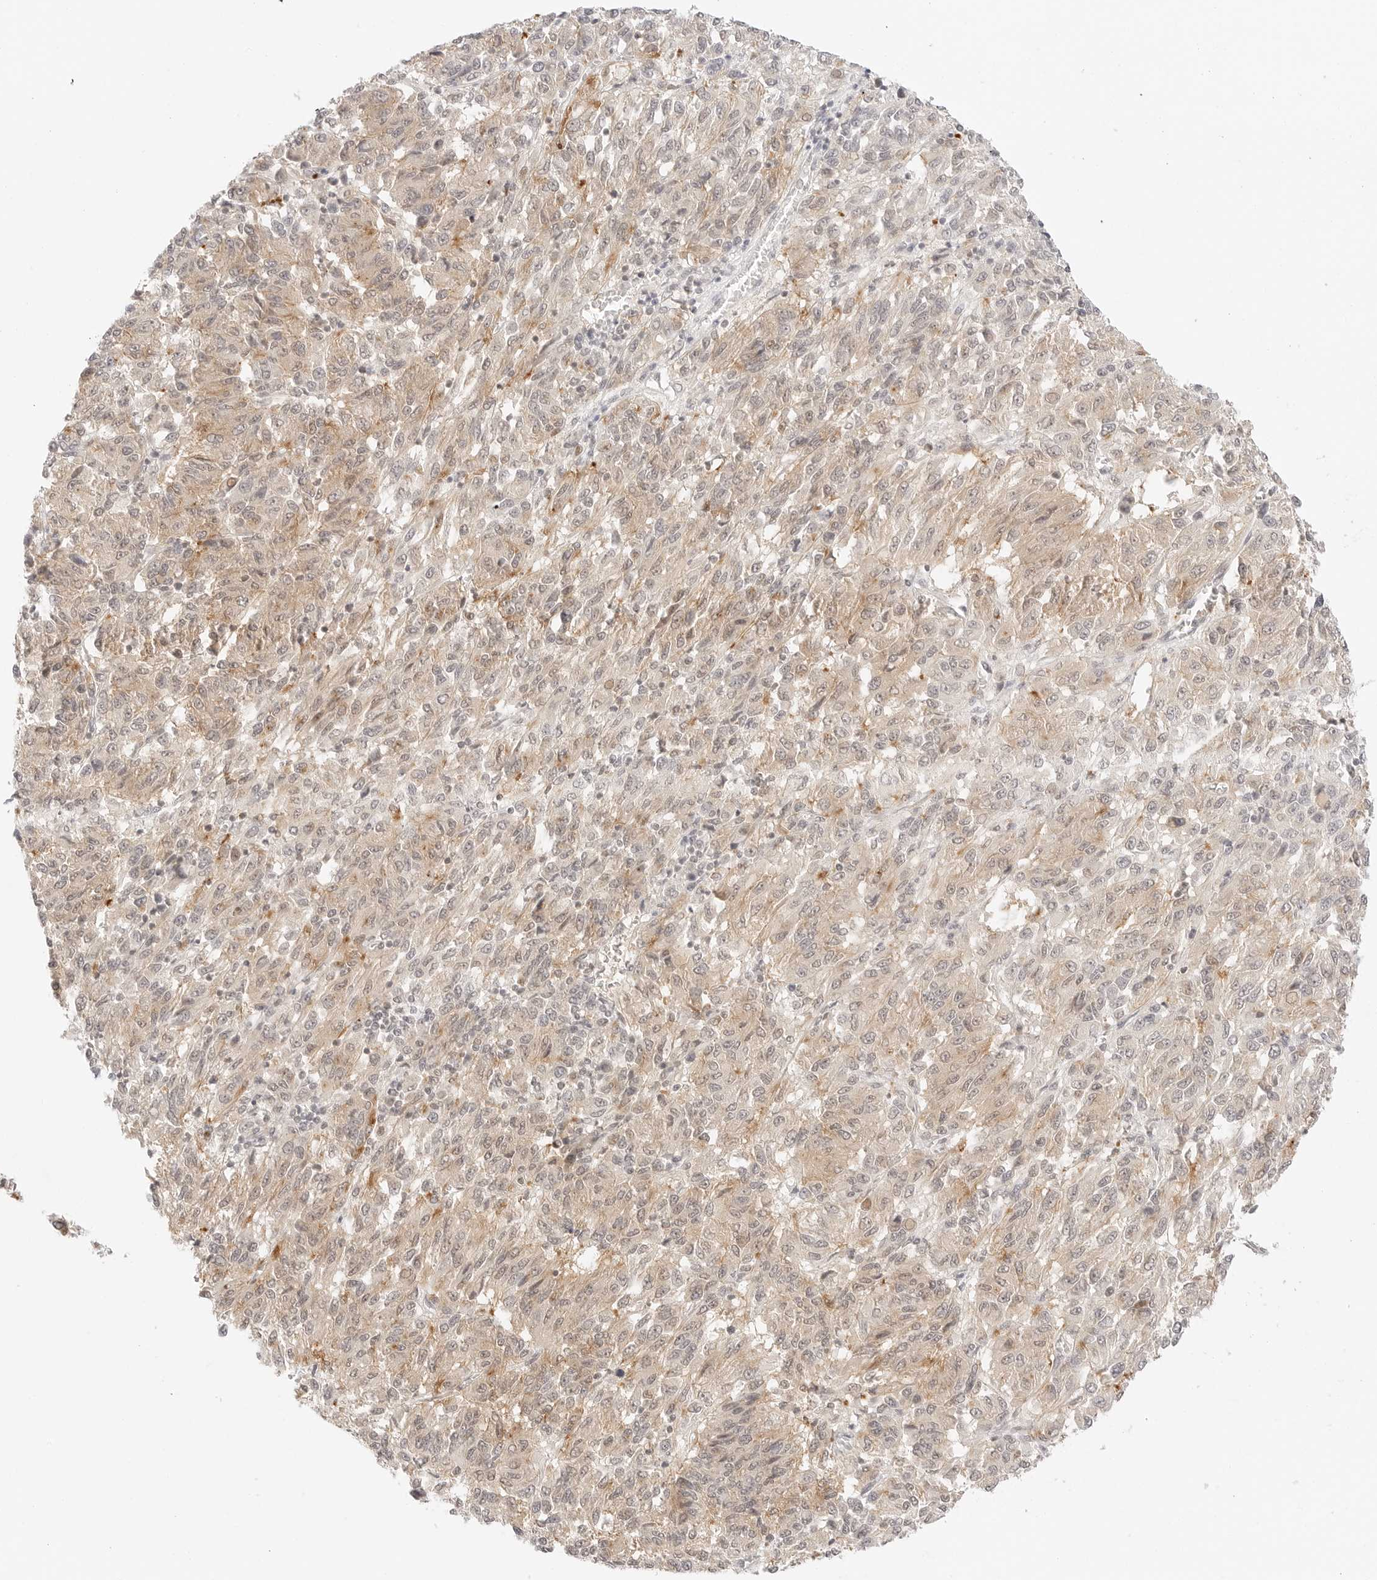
{"staining": {"intensity": "weak", "quantity": ">75%", "location": "cytoplasmic/membranous"}, "tissue": "melanoma", "cell_type": "Tumor cells", "image_type": "cancer", "snomed": [{"axis": "morphology", "description": "Malignant melanoma, Metastatic site"}, {"axis": "topography", "description": "Lung"}], "caption": "A micrograph showing weak cytoplasmic/membranous positivity in approximately >75% of tumor cells in melanoma, as visualized by brown immunohistochemical staining.", "gene": "GNAS", "patient": {"sex": "male", "age": 64}}